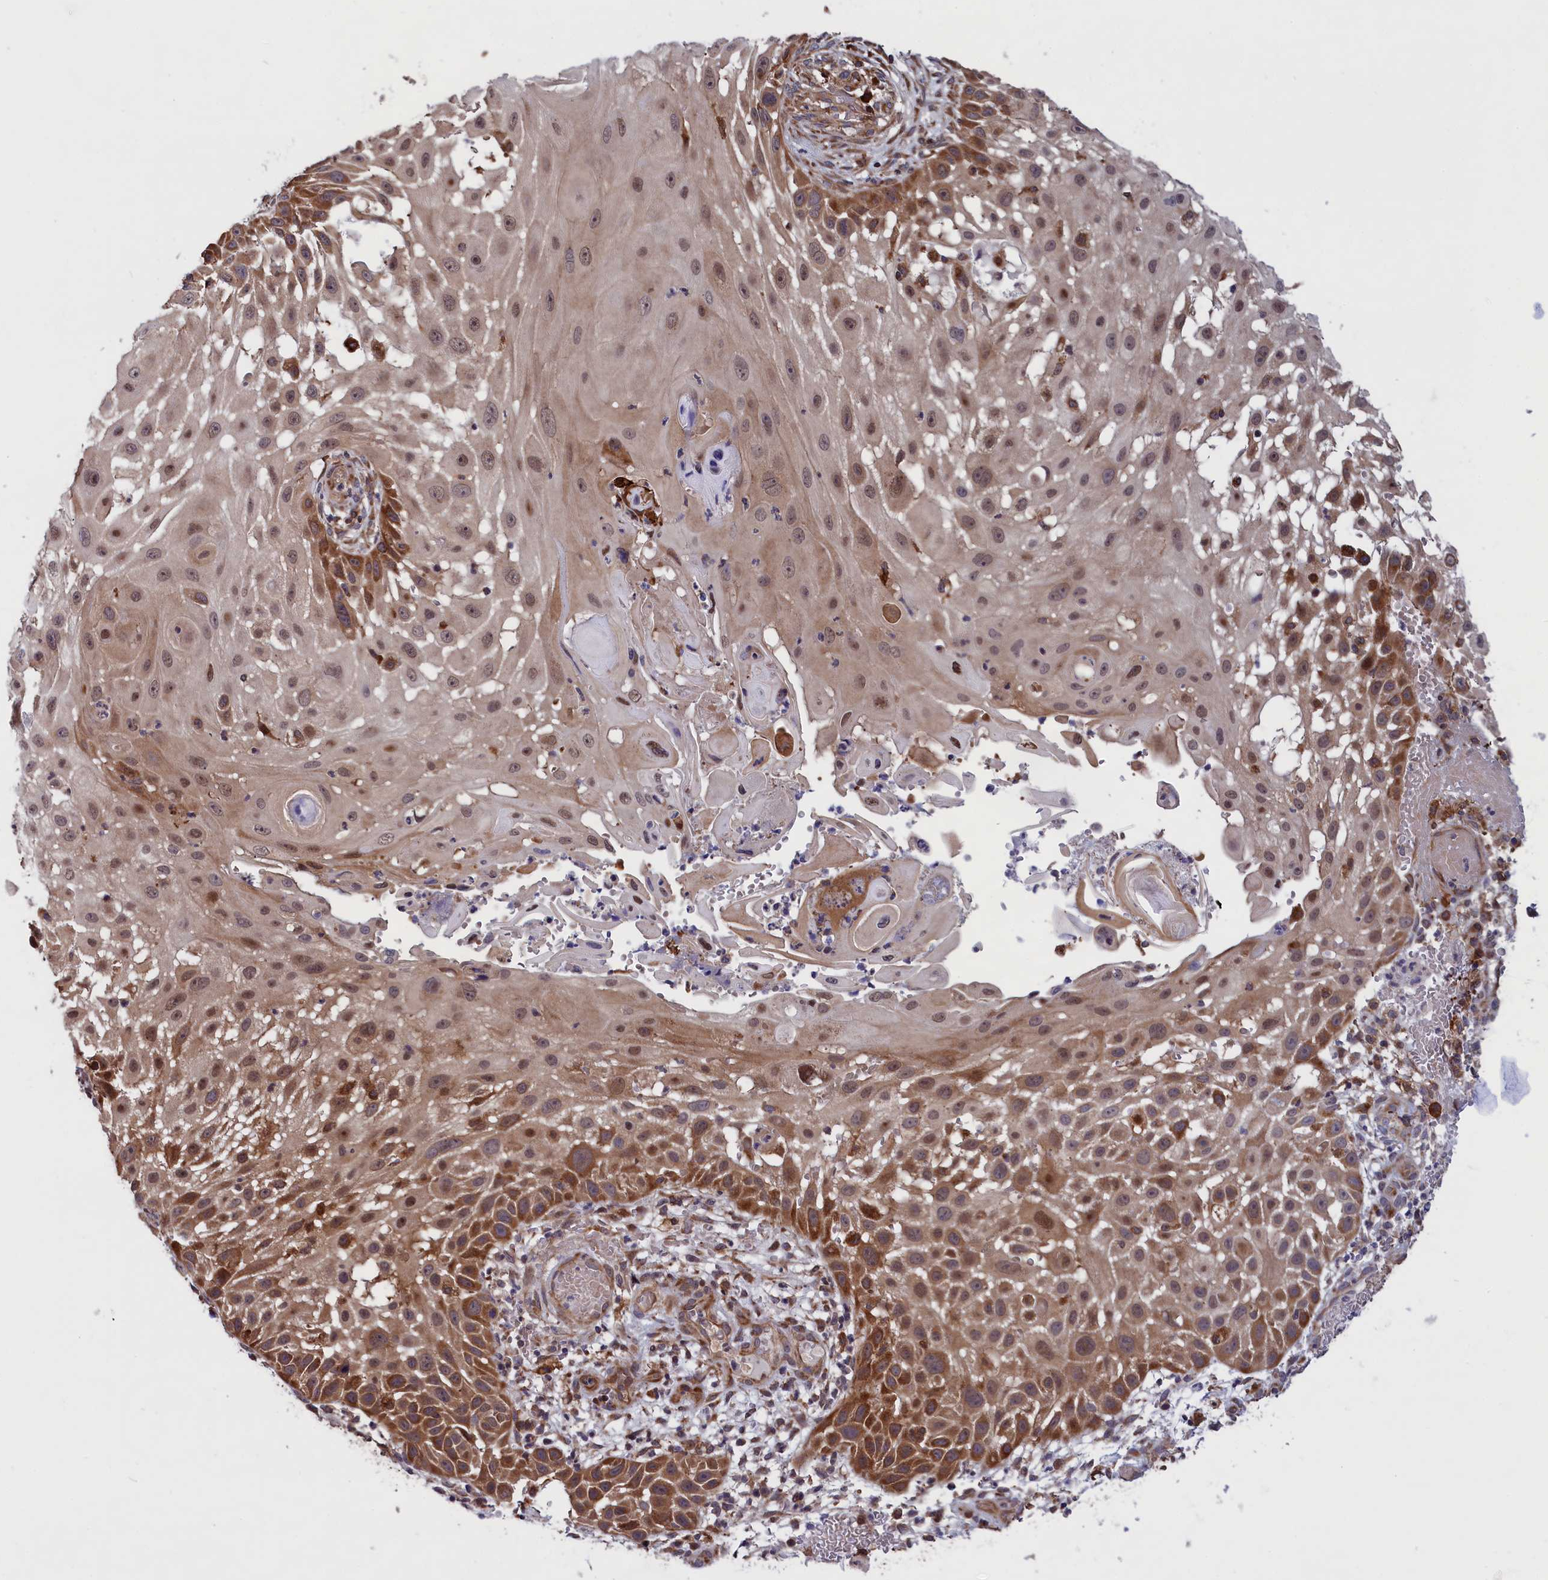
{"staining": {"intensity": "moderate", "quantity": ">75%", "location": "cytoplasmic/membranous"}, "tissue": "skin cancer", "cell_type": "Tumor cells", "image_type": "cancer", "snomed": [{"axis": "morphology", "description": "Squamous cell carcinoma, NOS"}, {"axis": "topography", "description": "Skin"}], "caption": "An image of human squamous cell carcinoma (skin) stained for a protein displays moderate cytoplasmic/membranous brown staining in tumor cells. (DAB IHC with brightfield microscopy, high magnification).", "gene": "PLA2G4C", "patient": {"sex": "female", "age": 44}}